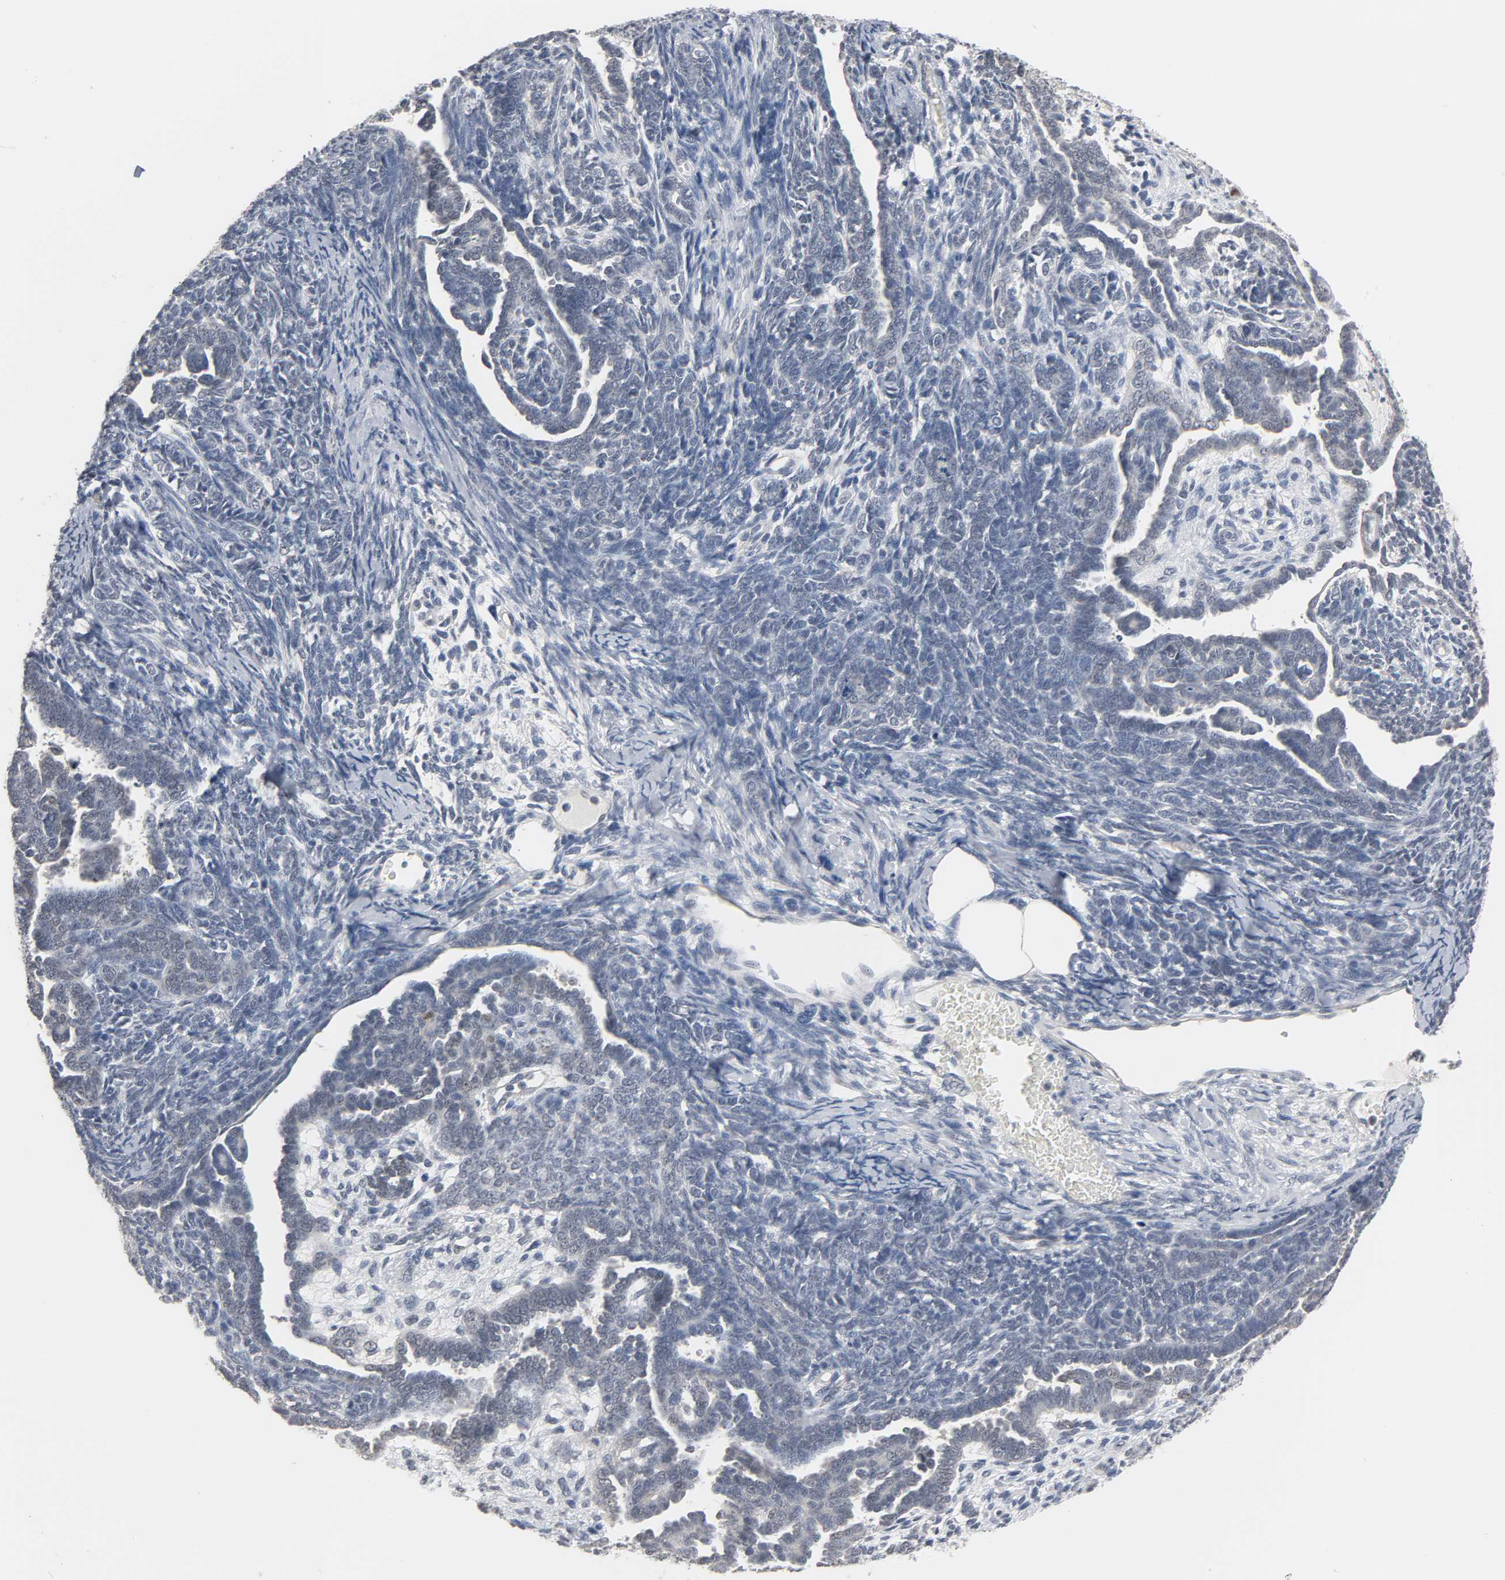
{"staining": {"intensity": "weak", "quantity": "<25%", "location": "cytoplasmic/membranous"}, "tissue": "endometrial cancer", "cell_type": "Tumor cells", "image_type": "cancer", "snomed": [{"axis": "morphology", "description": "Neoplasm, malignant, NOS"}, {"axis": "topography", "description": "Endometrium"}], "caption": "Tumor cells are negative for brown protein staining in endometrial neoplasm (malignant).", "gene": "ACSS2", "patient": {"sex": "female", "age": 74}}